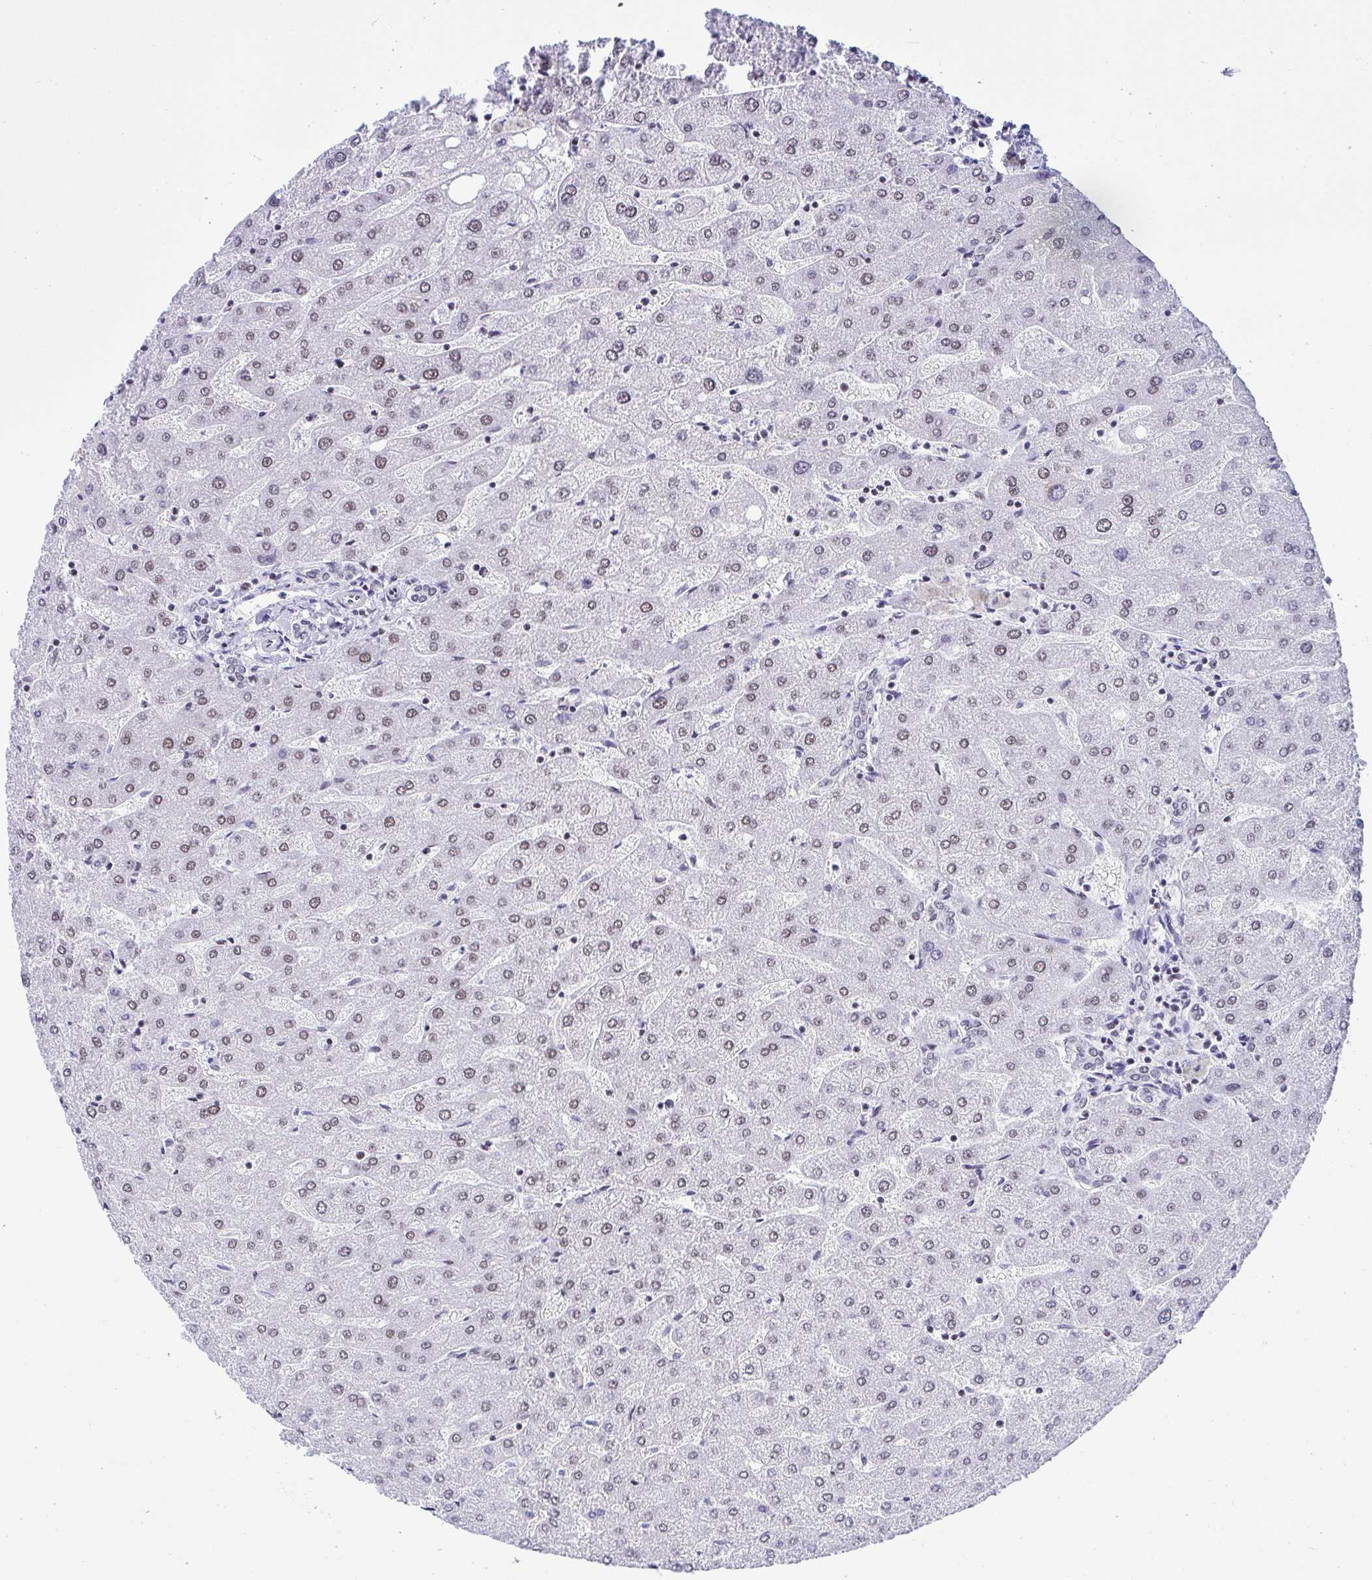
{"staining": {"intensity": "negative", "quantity": "none", "location": "none"}, "tissue": "liver", "cell_type": "Cholangiocytes", "image_type": "normal", "snomed": [{"axis": "morphology", "description": "Normal tissue, NOS"}, {"axis": "topography", "description": "Liver"}], "caption": "High magnification brightfield microscopy of benign liver stained with DAB (3,3'-diaminobenzidine) (brown) and counterstained with hematoxylin (blue): cholangiocytes show no significant positivity. (DAB (3,3'-diaminobenzidine) immunohistochemistry with hematoxylin counter stain).", "gene": "DDX52", "patient": {"sex": "male", "age": 67}}